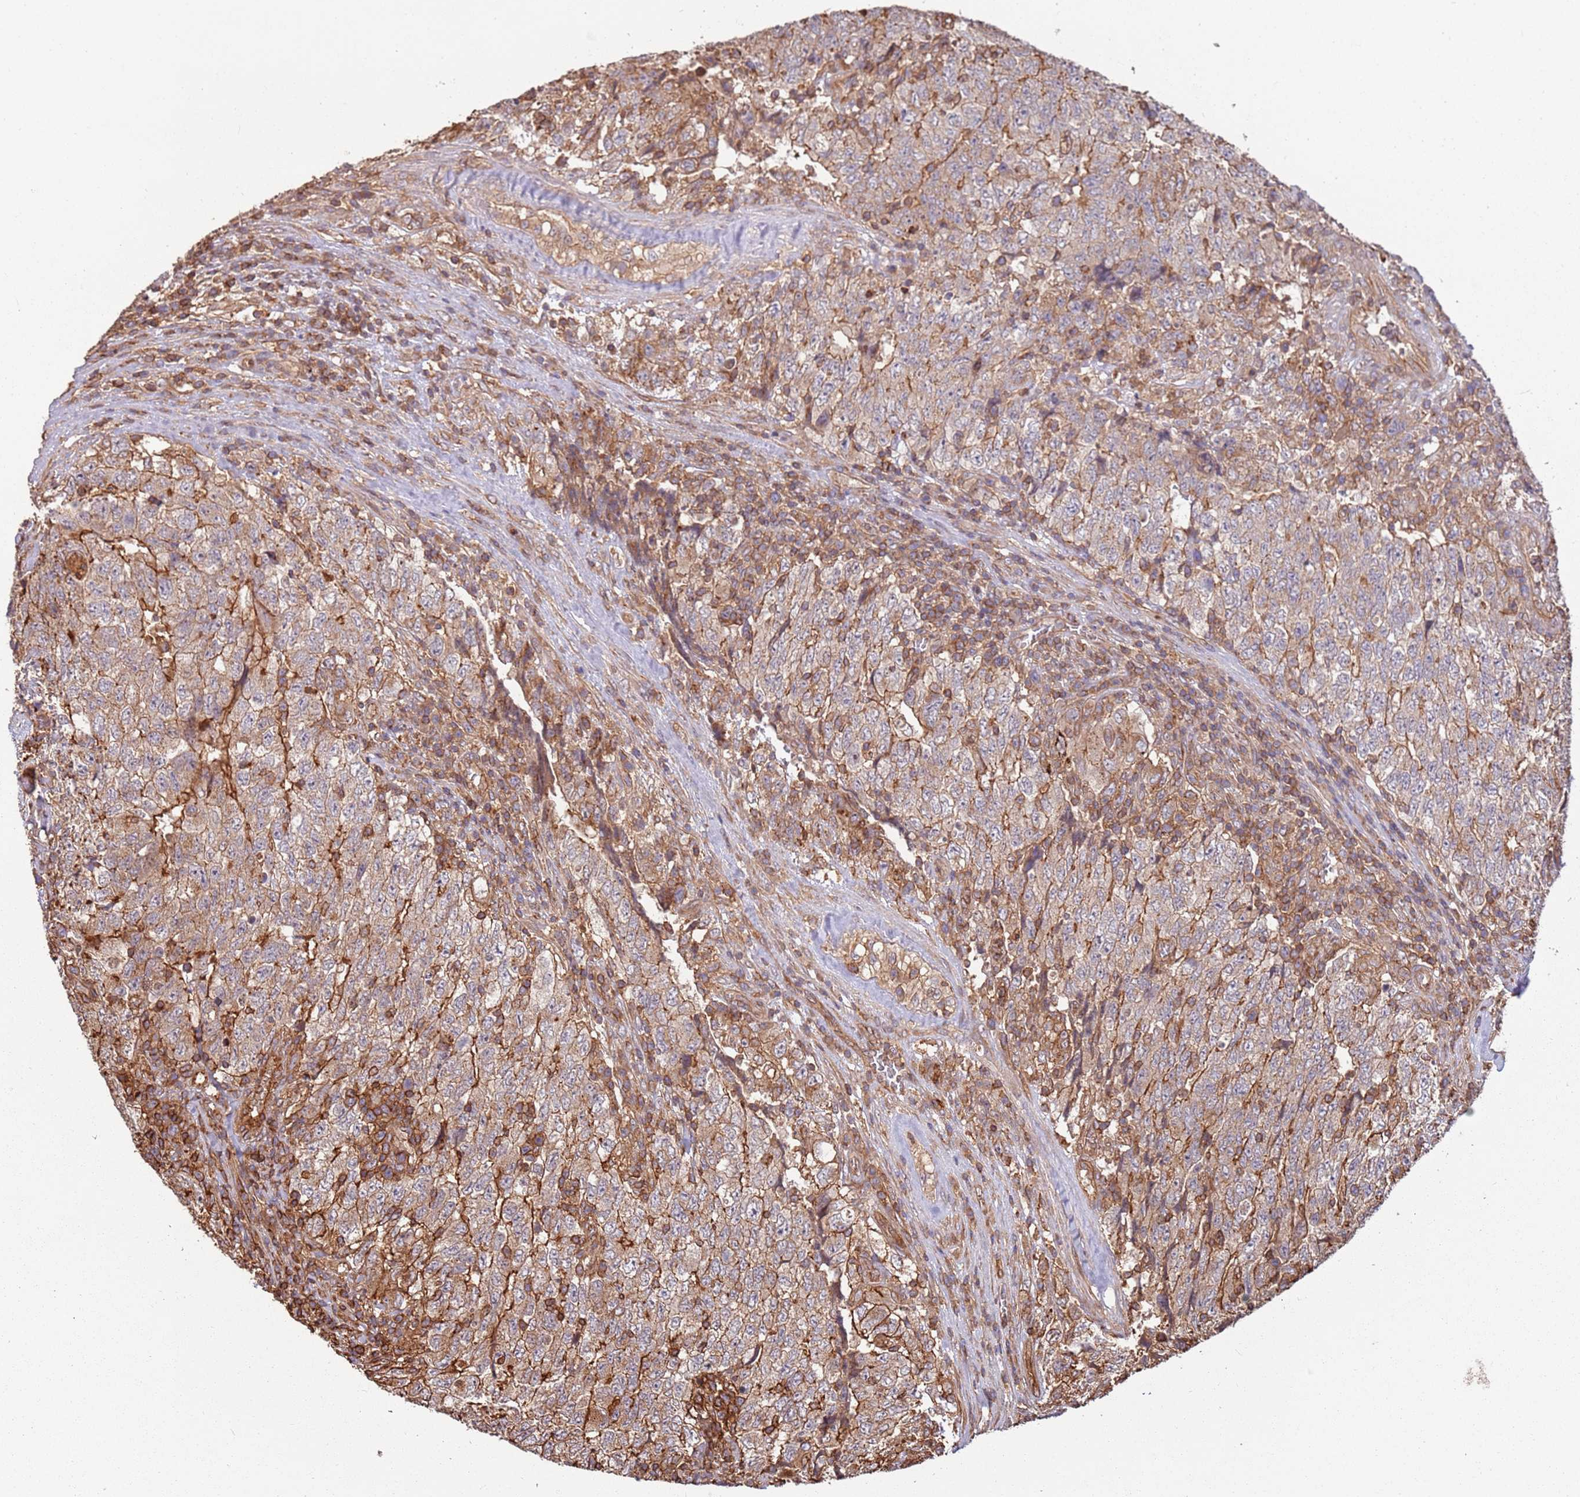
{"staining": {"intensity": "moderate", "quantity": "25%-75%", "location": "cytoplasmic/membranous"}, "tissue": "testis cancer", "cell_type": "Tumor cells", "image_type": "cancer", "snomed": [{"axis": "morphology", "description": "Carcinoma, Embryonal, NOS"}, {"axis": "topography", "description": "Testis"}], "caption": "Protein staining of testis cancer (embryonal carcinoma) tissue reveals moderate cytoplasmic/membranous expression in approximately 25%-75% of tumor cells. Using DAB (3,3'-diaminobenzidine) (brown) and hematoxylin (blue) stains, captured at high magnification using brightfield microscopy.", "gene": "ACVR2A", "patient": {"sex": "male", "age": 34}}